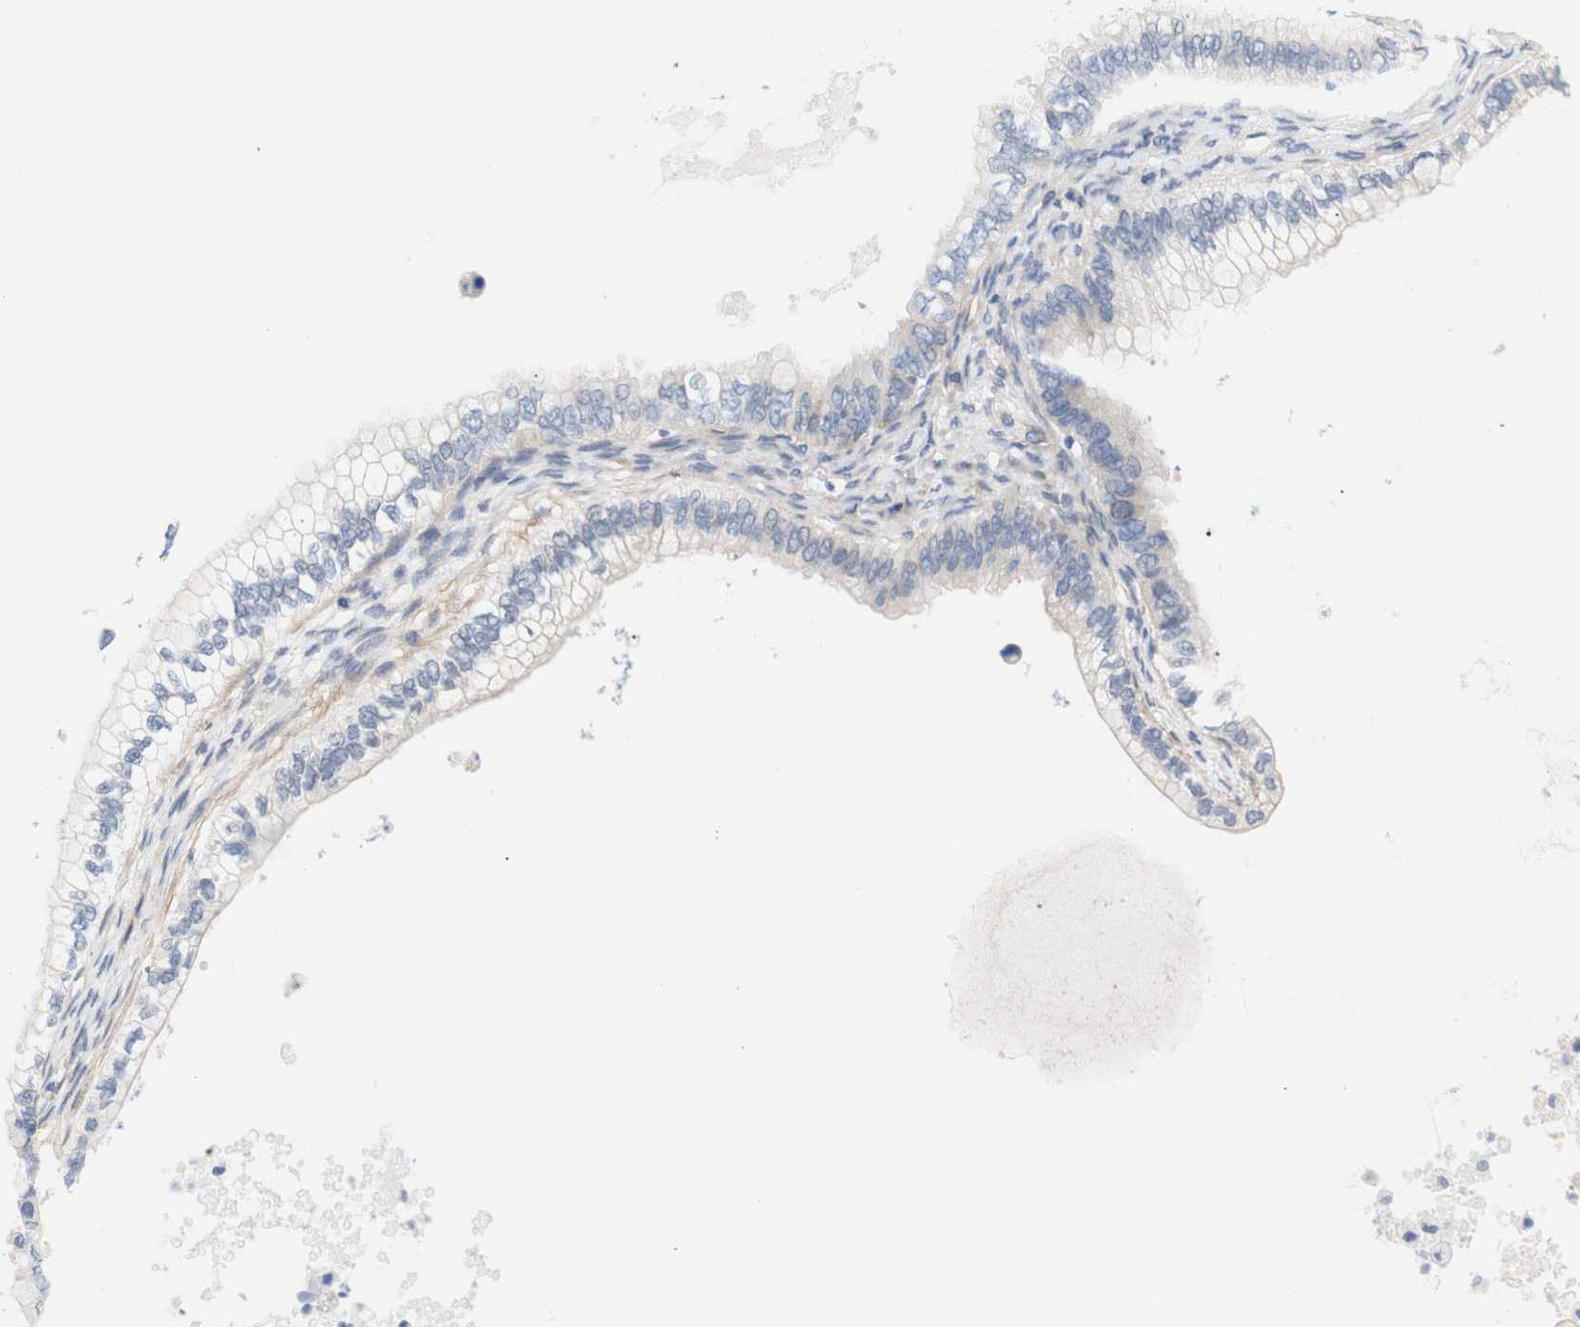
{"staining": {"intensity": "negative", "quantity": "none", "location": "none"}, "tissue": "ovarian cancer", "cell_type": "Tumor cells", "image_type": "cancer", "snomed": [{"axis": "morphology", "description": "Cystadenocarcinoma, mucinous, NOS"}, {"axis": "topography", "description": "Ovary"}], "caption": "High magnification brightfield microscopy of ovarian cancer stained with DAB (3,3'-diaminobenzidine) (brown) and counterstained with hematoxylin (blue): tumor cells show no significant staining.", "gene": "STMN3", "patient": {"sex": "female", "age": 80}}